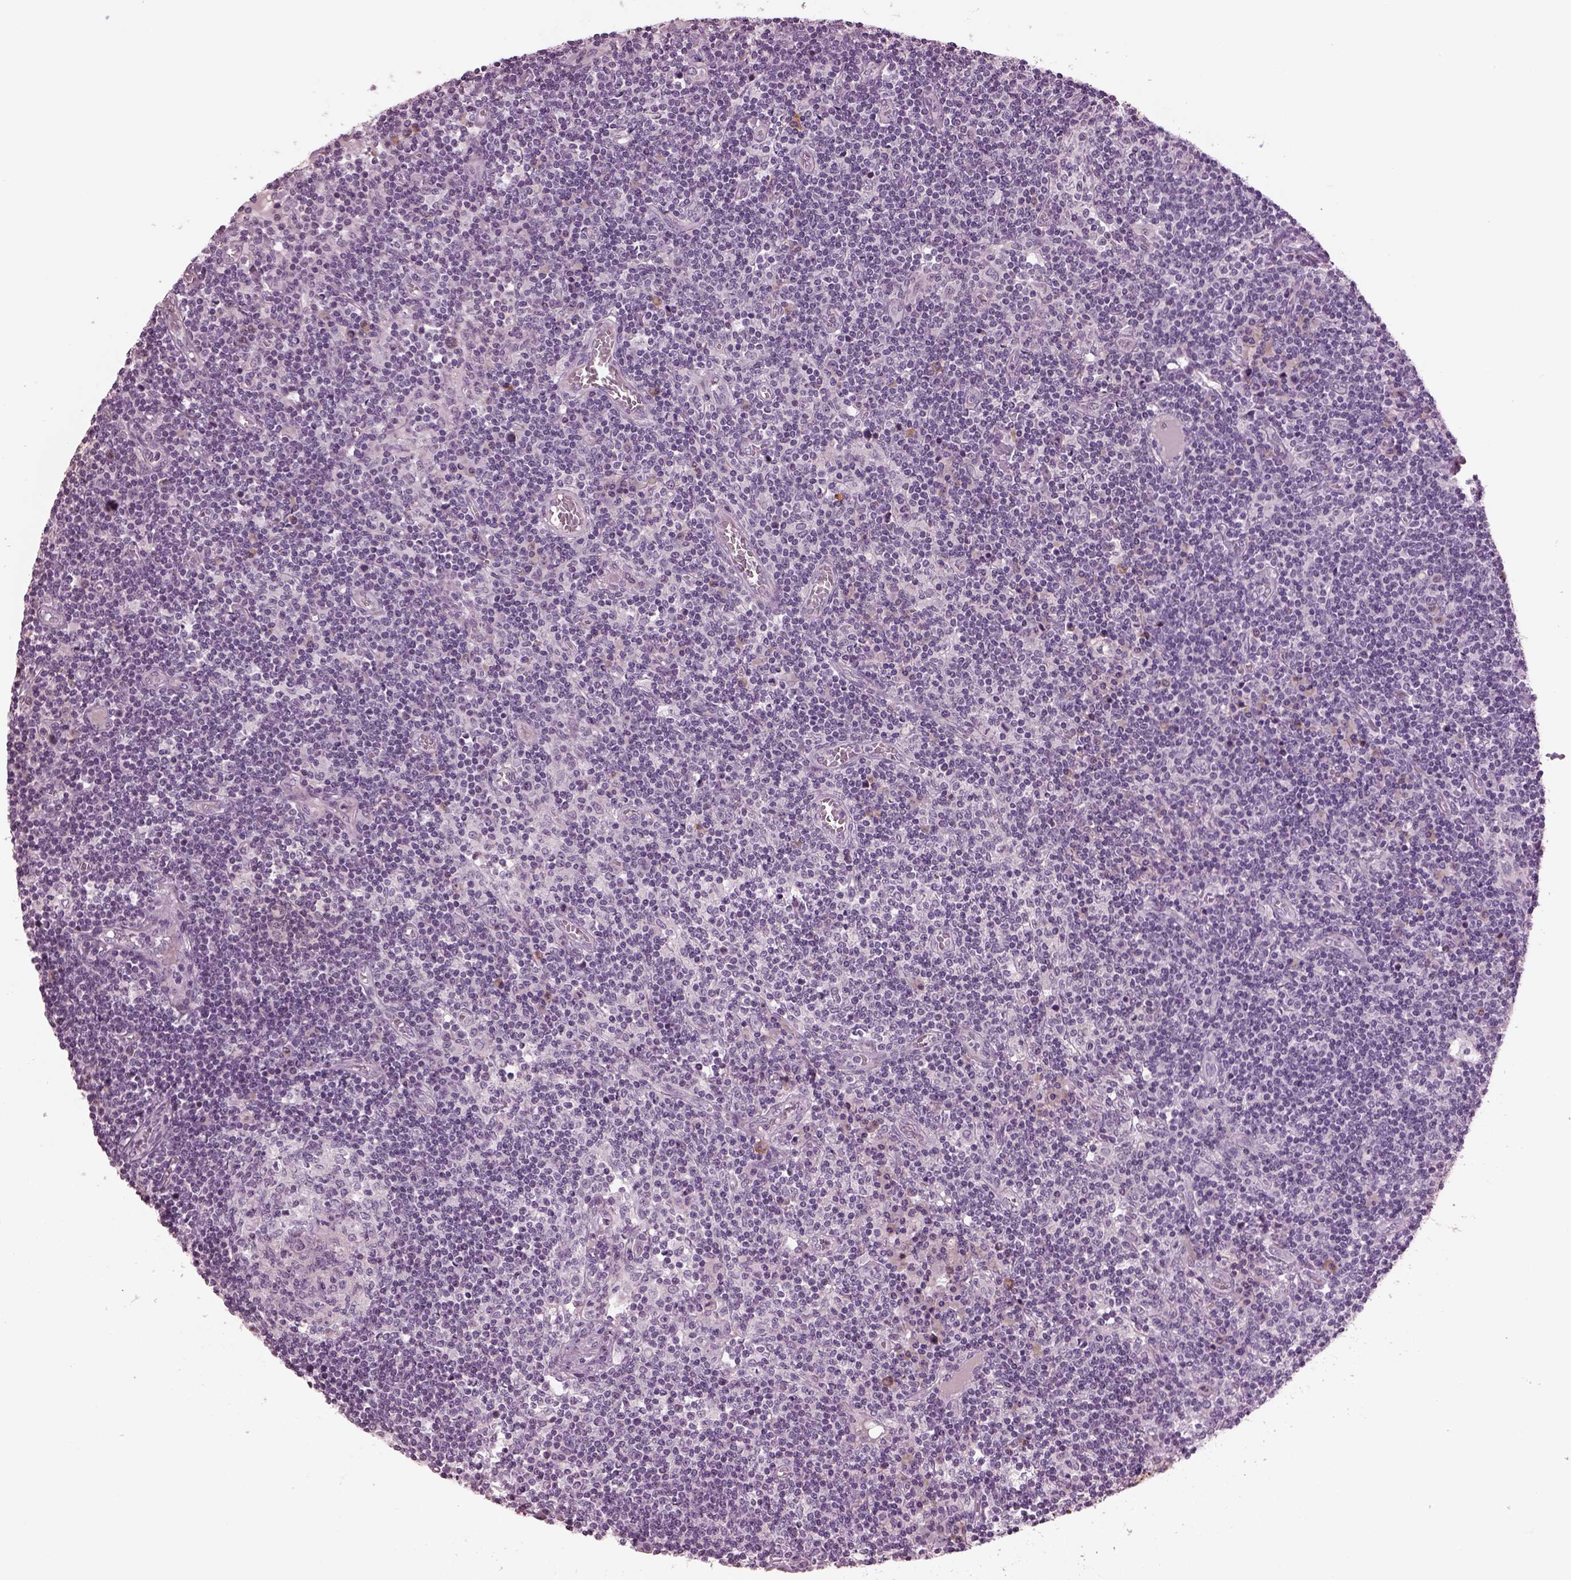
{"staining": {"intensity": "negative", "quantity": "none", "location": "none"}, "tissue": "lymph node", "cell_type": "Germinal center cells", "image_type": "normal", "snomed": [{"axis": "morphology", "description": "Normal tissue, NOS"}, {"axis": "topography", "description": "Lymph node"}], "caption": "Micrograph shows no protein positivity in germinal center cells of normal lymph node. (Brightfield microscopy of DAB (3,3'-diaminobenzidine) immunohistochemistry at high magnification).", "gene": "CYLC1", "patient": {"sex": "female", "age": 72}}